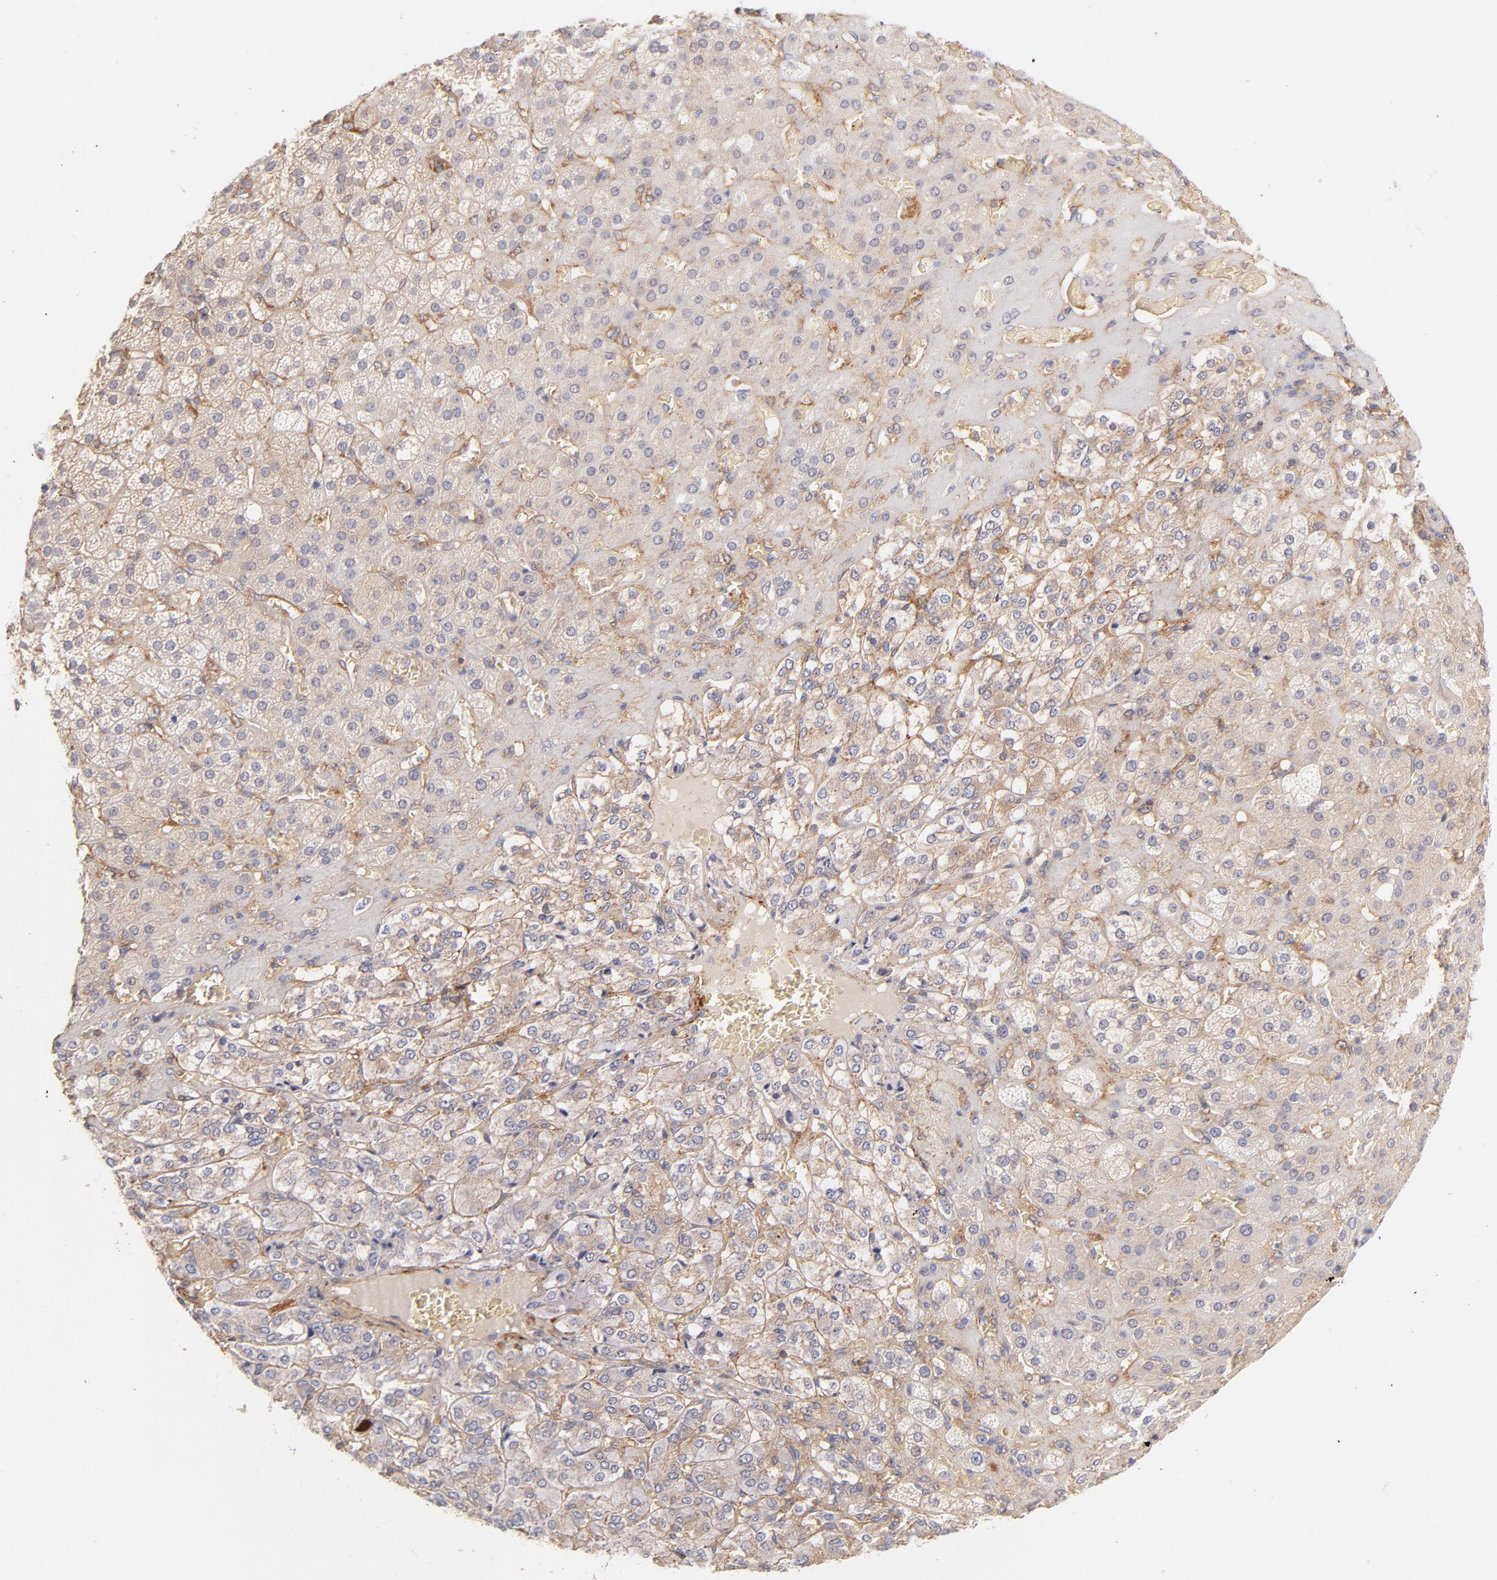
{"staining": {"intensity": "moderate", "quantity": ">75%", "location": "cytoplasmic/membranous"}, "tissue": "adrenal gland", "cell_type": "Glandular cells", "image_type": "normal", "snomed": [{"axis": "morphology", "description": "Normal tissue, NOS"}, {"axis": "topography", "description": "Adrenal gland"}], "caption": "Approximately >75% of glandular cells in normal adrenal gland demonstrate moderate cytoplasmic/membranous protein staining as visualized by brown immunohistochemical staining.", "gene": "LDLRAP1", "patient": {"sex": "female", "age": 71}}